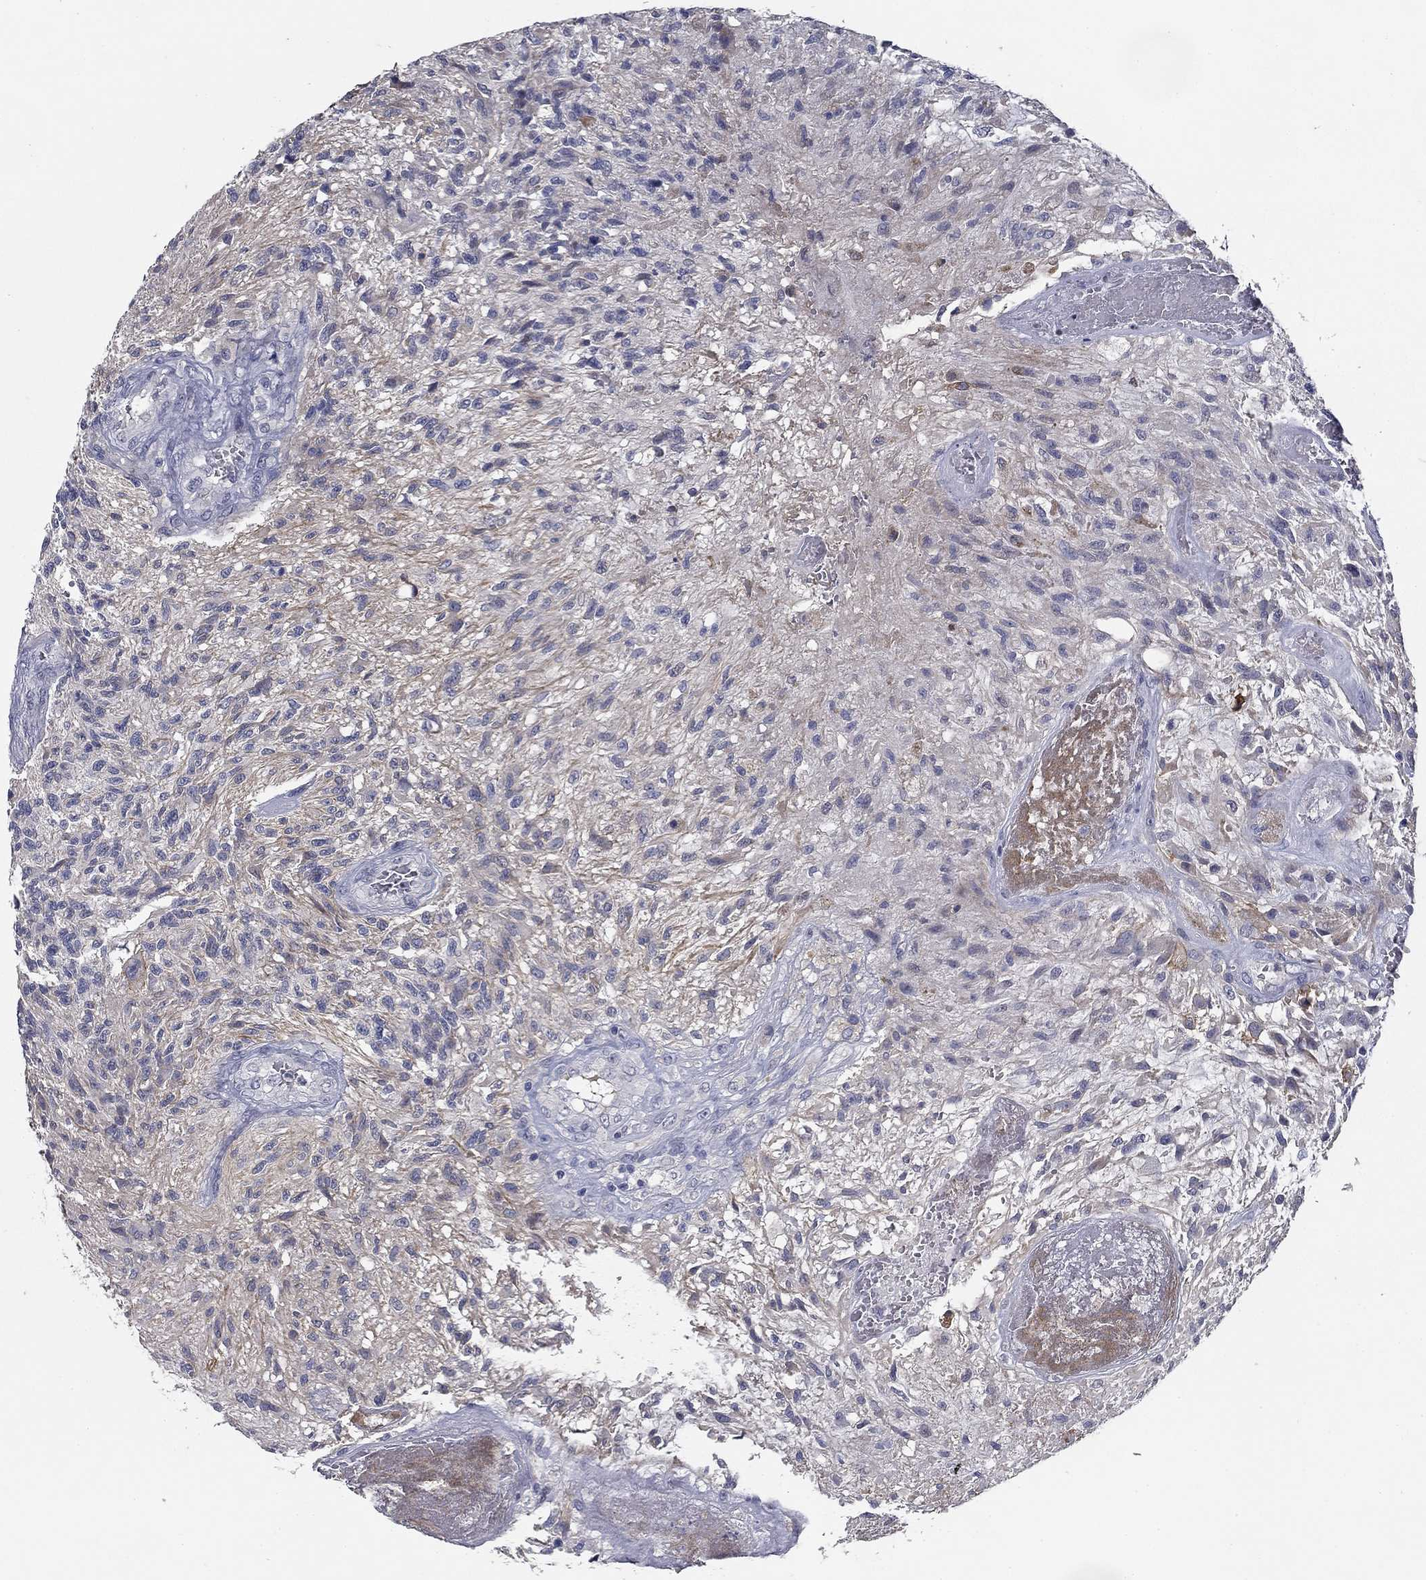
{"staining": {"intensity": "negative", "quantity": "none", "location": "none"}, "tissue": "glioma", "cell_type": "Tumor cells", "image_type": "cancer", "snomed": [{"axis": "morphology", "description": "Glioma, malignant, High grade"}, {"axis": "topography", "description": "Brain"}], "caption": "High power microscopy image of an immunohistochemistry image of glioma, revealing no significant staining in tumor cells. Brightfield microscopy of immunohistochemistry (IHC) stained with DAB (3,3'-diaminobenzidine) (brown) and hematoxylin (blue), captured at high magnification.", "gene": "CD274", "patient": {"sex": "male", "age": 56}}